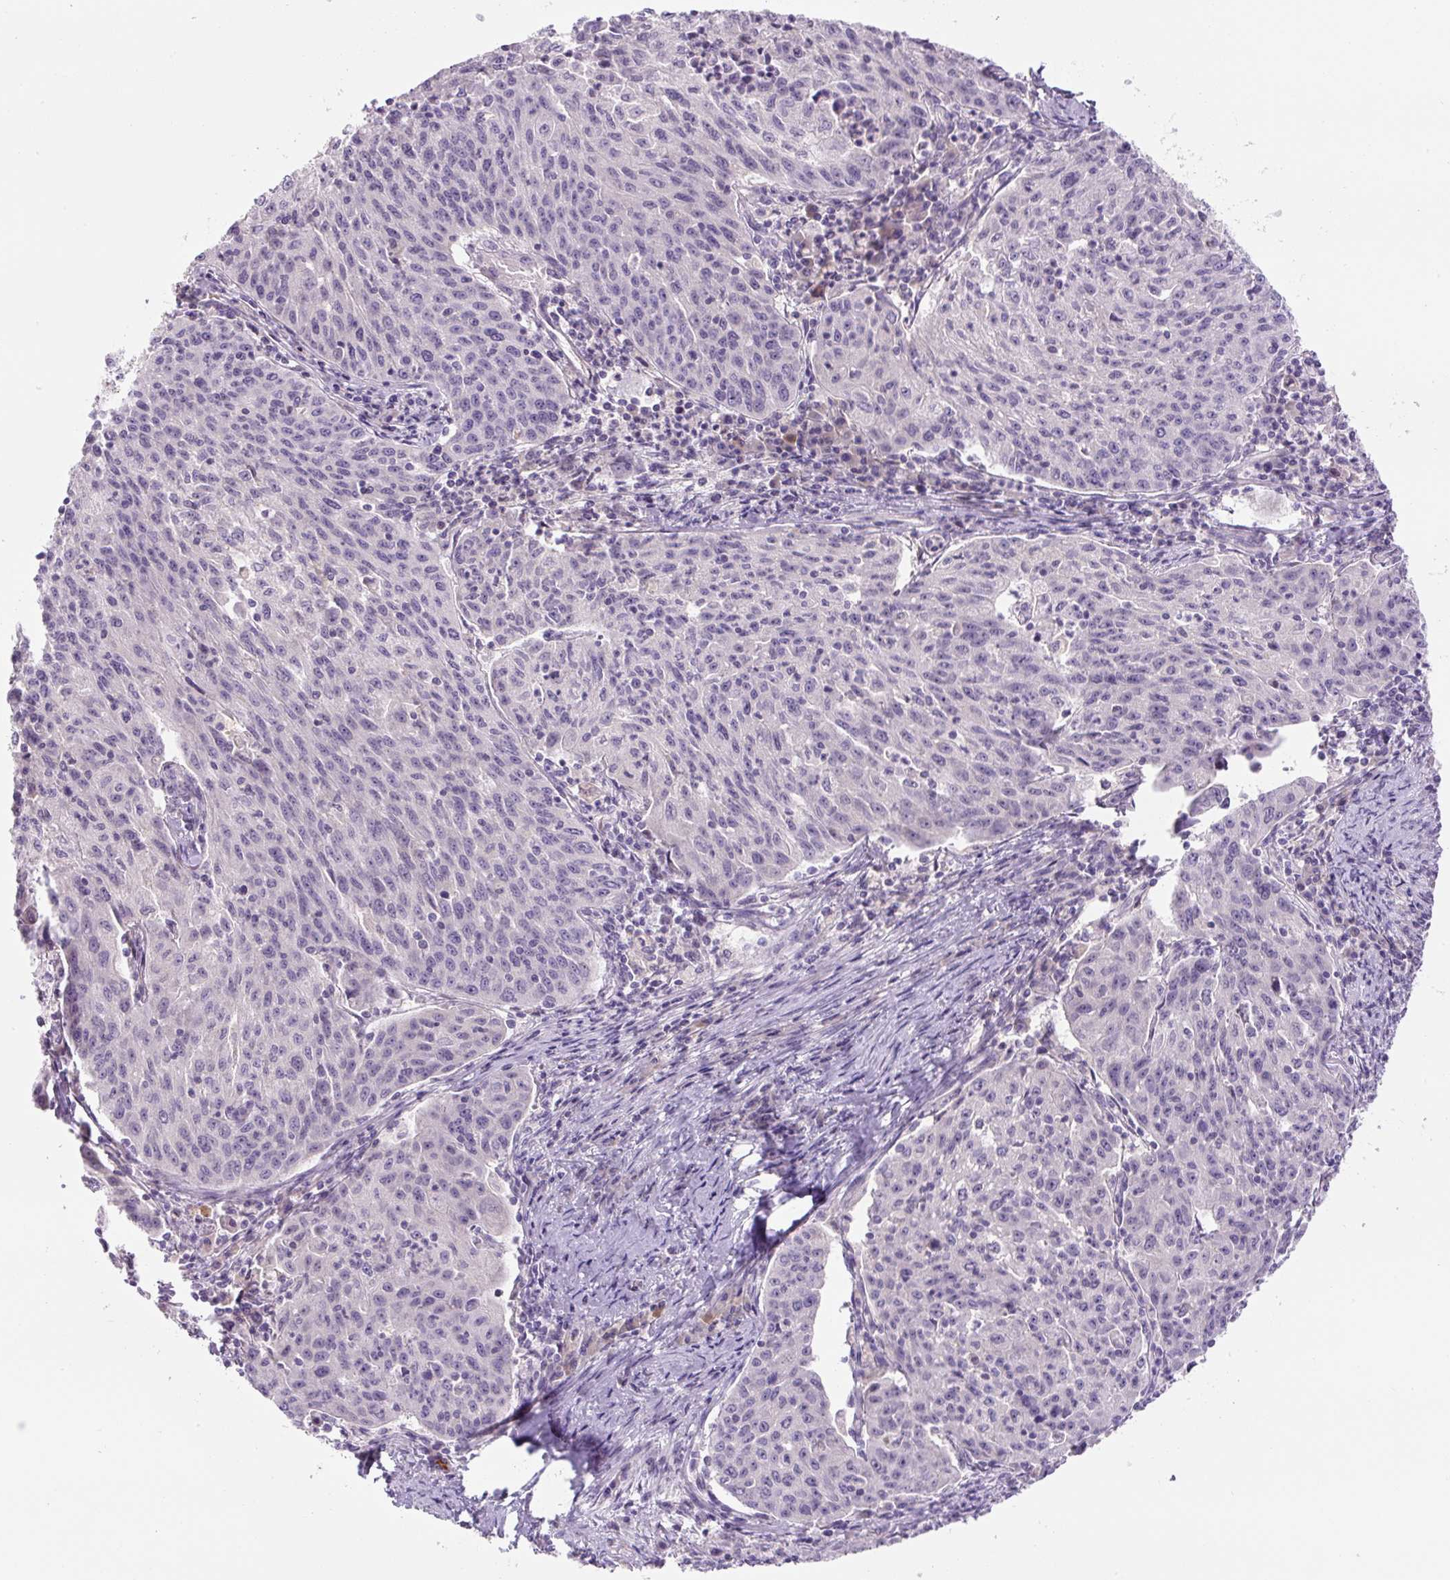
{"staining": {"intensity": "negative", "quantity": "none", "location": "none"}, "tissue": "lung cancer", "cell_type": "Tumor cells", "image_type": "cancer", "snomed": [{"axis": "morphology", "description": "Squamous cell carcinoma, NOS"}, {"axis": "morphology", "description": "Squamous cell carcinoma, metastatic, NOS"}, {"axis": "topography", "description": "Bronchus"}, {"axis": "topography", "description": "Lung"}], "caption": "Tumor cells are negative for brown protein staining in lung cancer.", "gene": "YIF1B", "patient": {"sex": "male", "age": 62}}